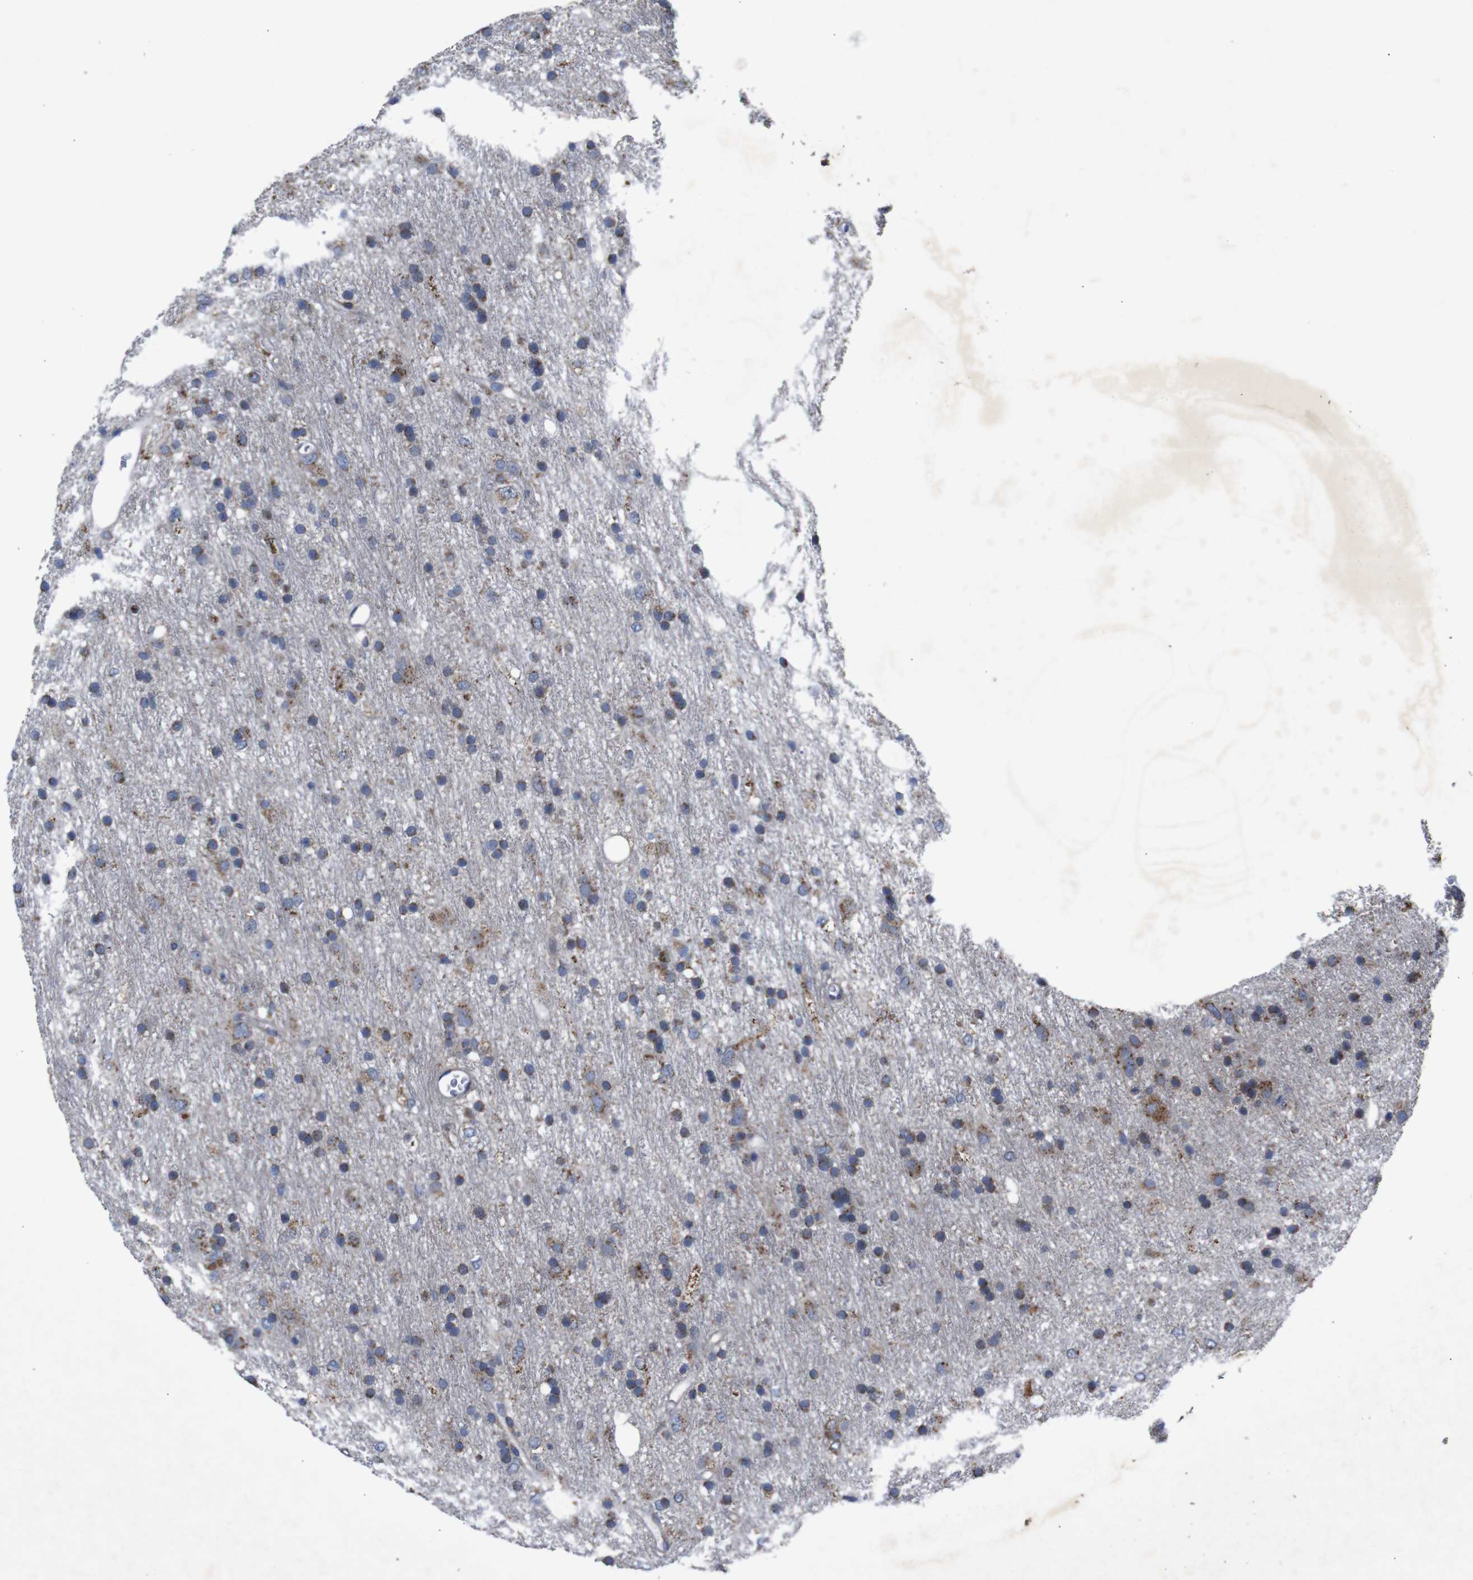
{"staining": {"intensity": "moderate", "quantity": ">75%", "location": "cytoplasmic/membranous"}, "tissue": "glioma", "cell_type": "Tumor cells", "image_type": "cancer", "snomed": [{"axis": "morphology", "description": "Glioma, malignant, Low grade"}, {"axis": "topography", "description": "Brain"}], "caption": "Protein staining of glioma tissue shows moderate cytoplasmic/membranous positivity in about >75% of tumor cells.", "gene": "CHST10", "patient": {"sex": "male", "age": 77}}